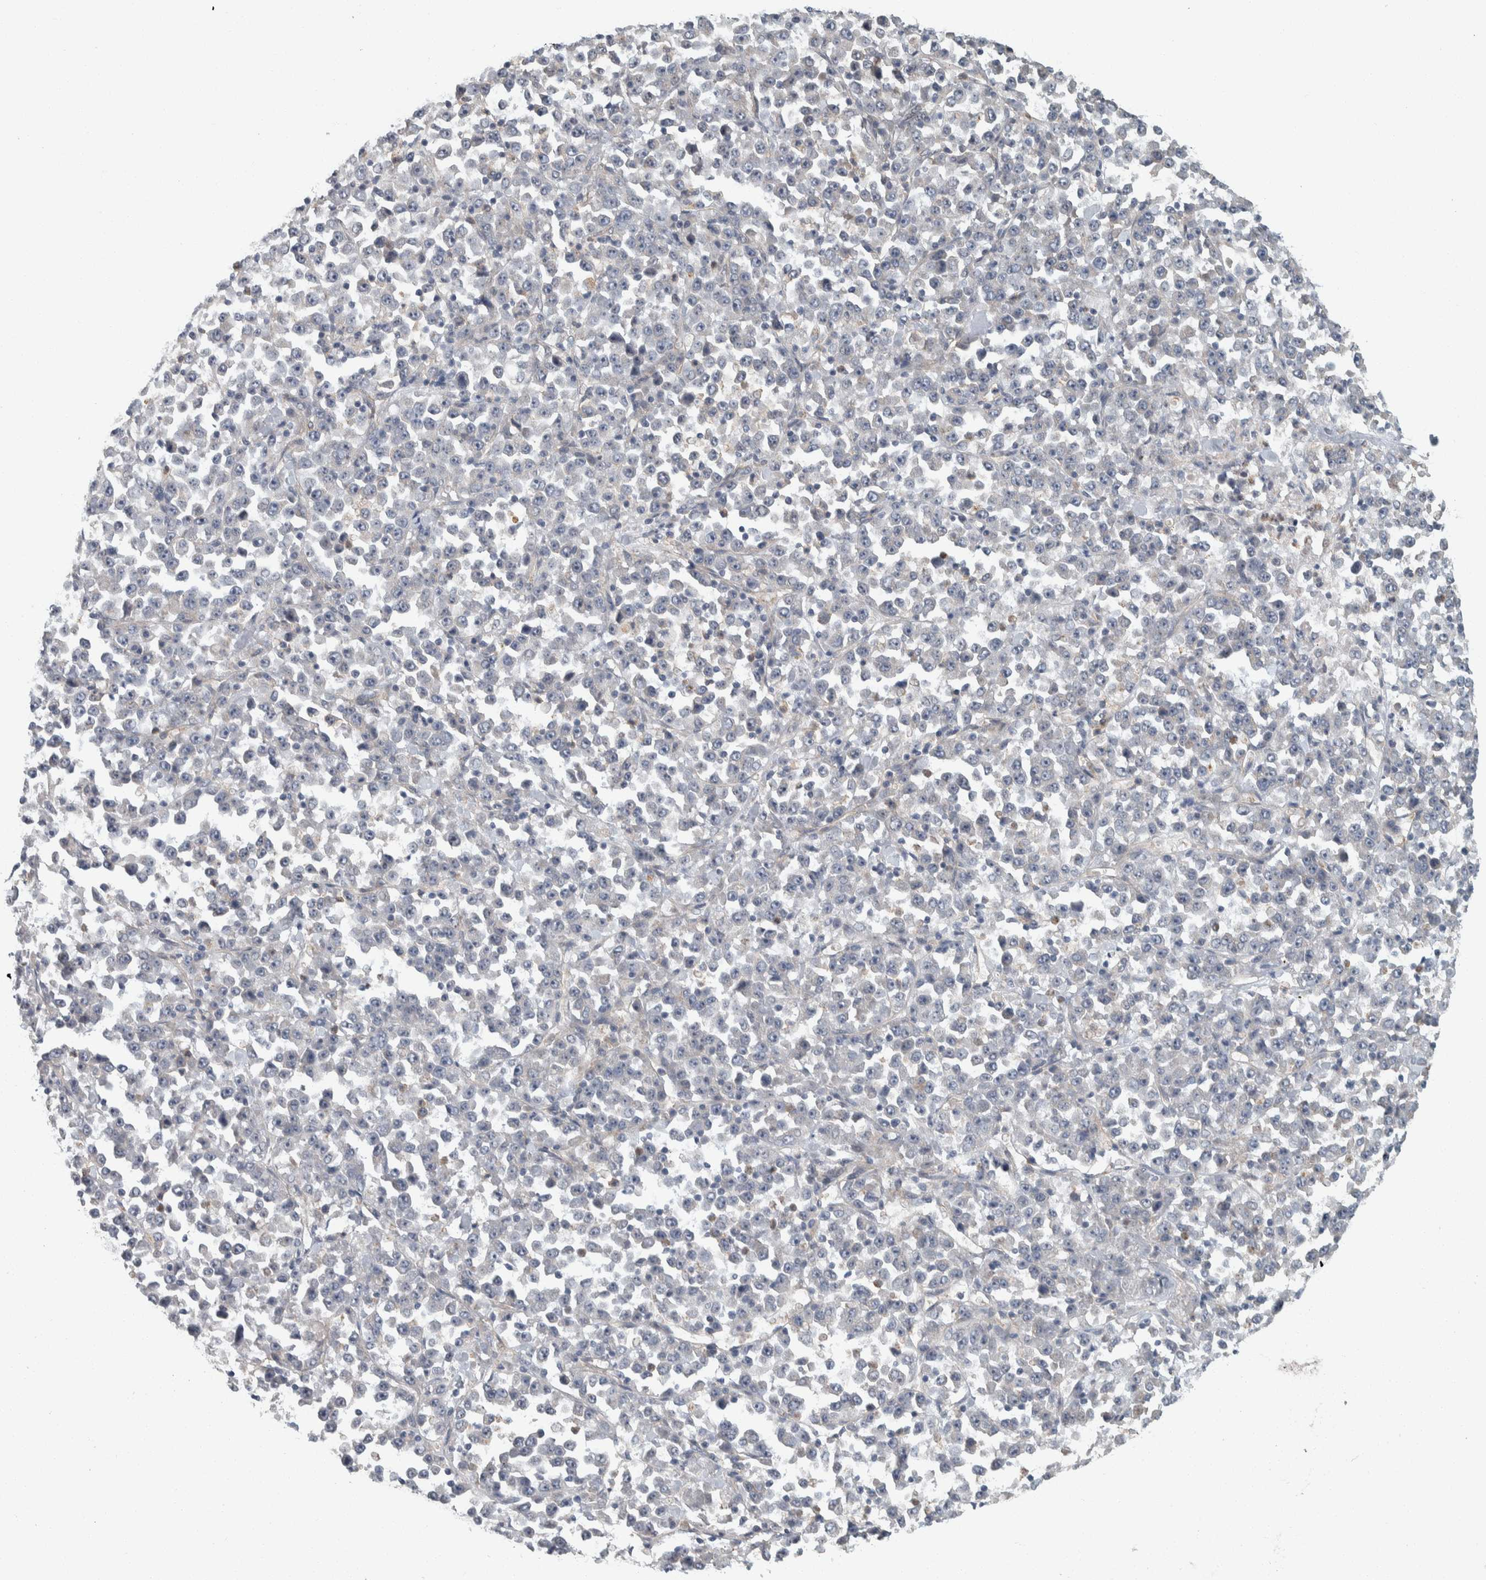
{"staining": {"intensity": "negative", "quantity": "none", "location": "none"}, "tissue": "stomach cancer", "cell_type": "Tumor cells", "image_type": "cancer", "snomed": [{"axis": "morphology", "description": "Normal tissue, NOS"}, {"axis": "morphology", "description": "Adenocarcinoma, NOS"}, {"axis": "topography", "description": "Stomach, upper"}, {"axis": "topography", "description": "Stomach"}], "caption": "Tumor cells show no significant staining in stomach adenocarcinoma.", "gene": "KCNJ3", "patient": {"sex": "male", "age": 59}}